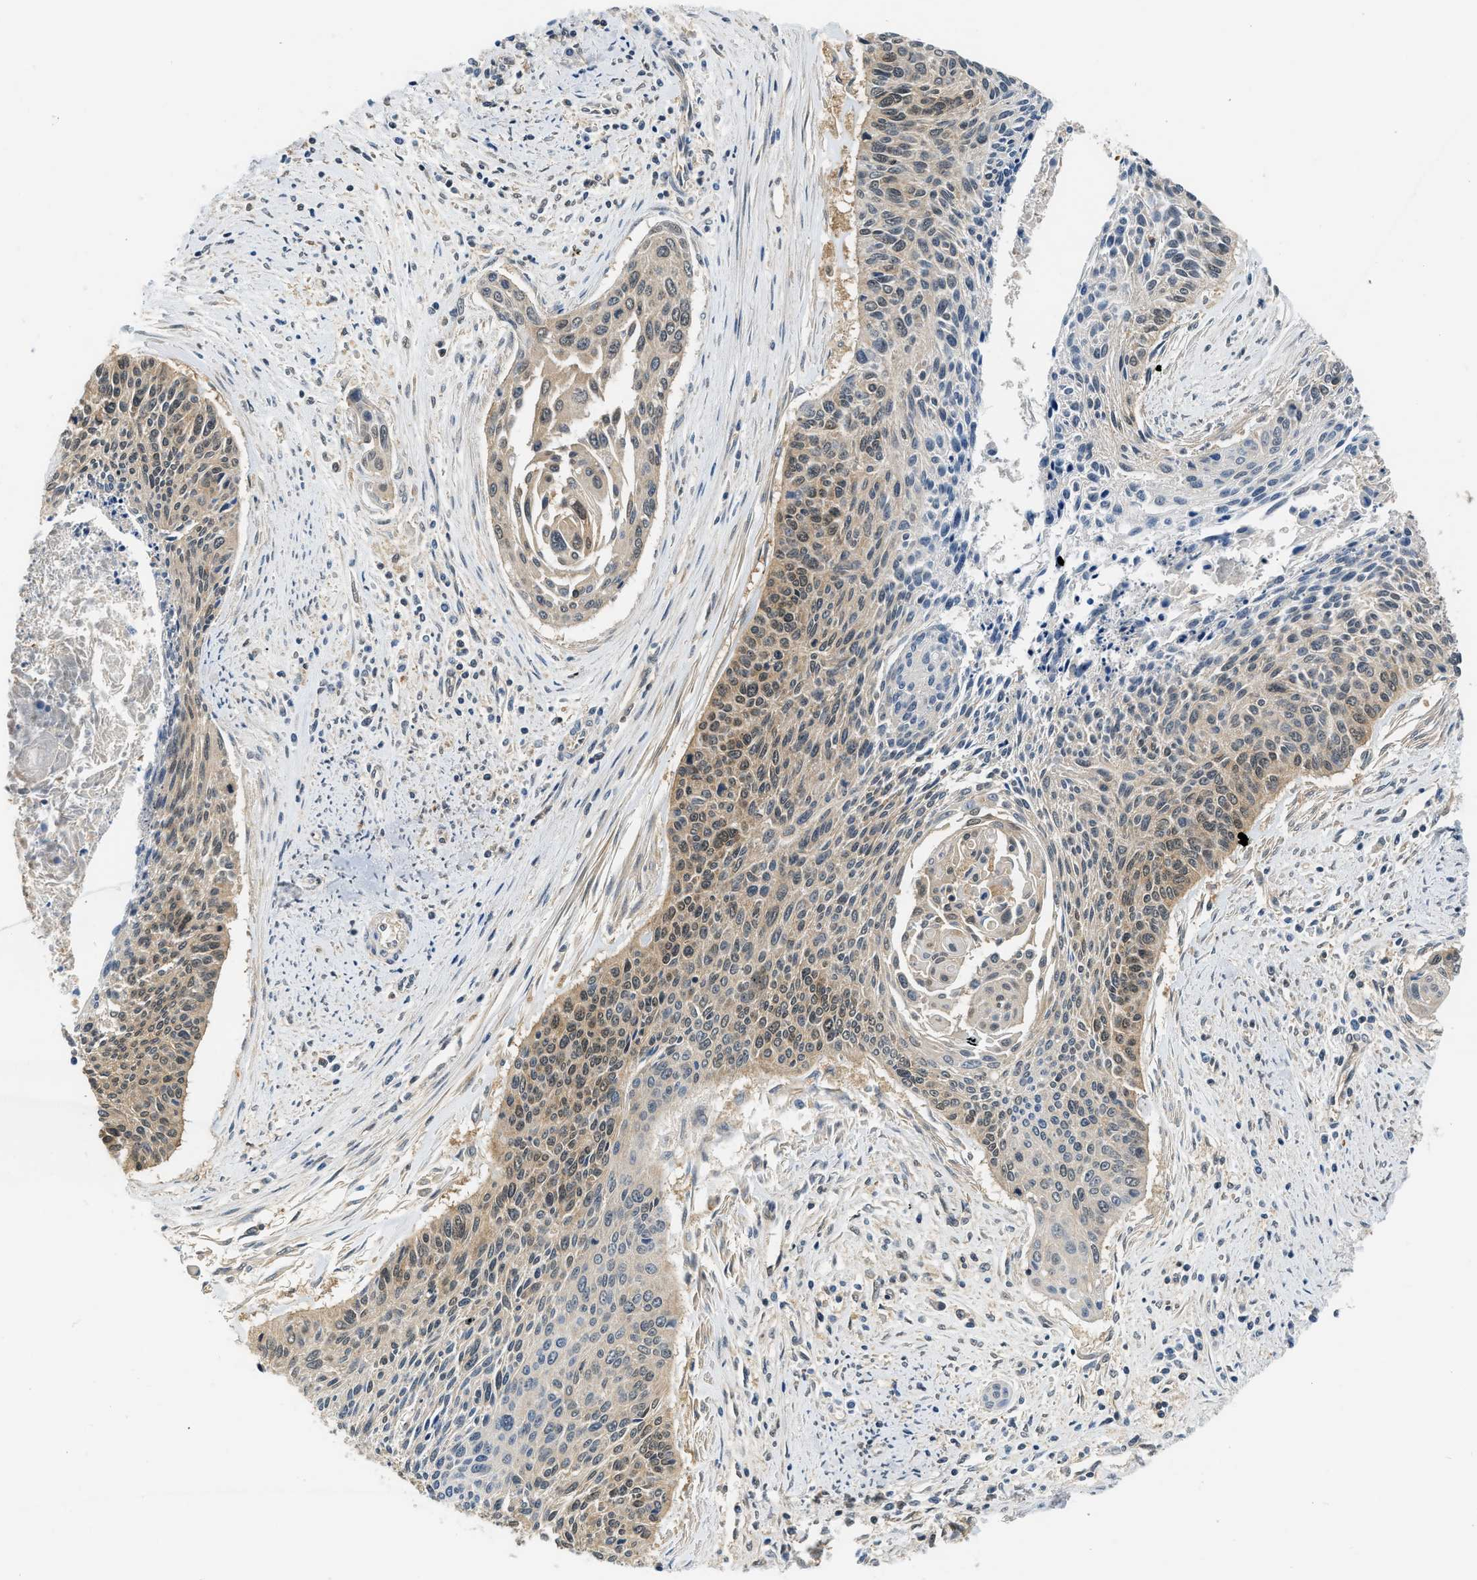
{"staining": {"intensity": "moderate", "quantity": ">75%", "location": "cytoplasmic/membranous,nuclear"}, "tissue": "cervical cancer", "cell_type": "Tumor cells", "image_type": "cancer", "snomed": [{"axis": "morphology", "description": "Squamous cell carcinoma, NOS"}, {"axis": "topography", "description": "Cervix"}], "caption": "Tumor cells show medium levels of moderate cytoplasmic/membranous and nuclear staining in about >75% of cells in cervical cancer. The staining was performed using DAB, with brown indicating positive protein expression. Nuclei are stained blue with hematoxylin.", "gene": "EIF4EBP2", "patient": {"sex": "female", "age": 55}}